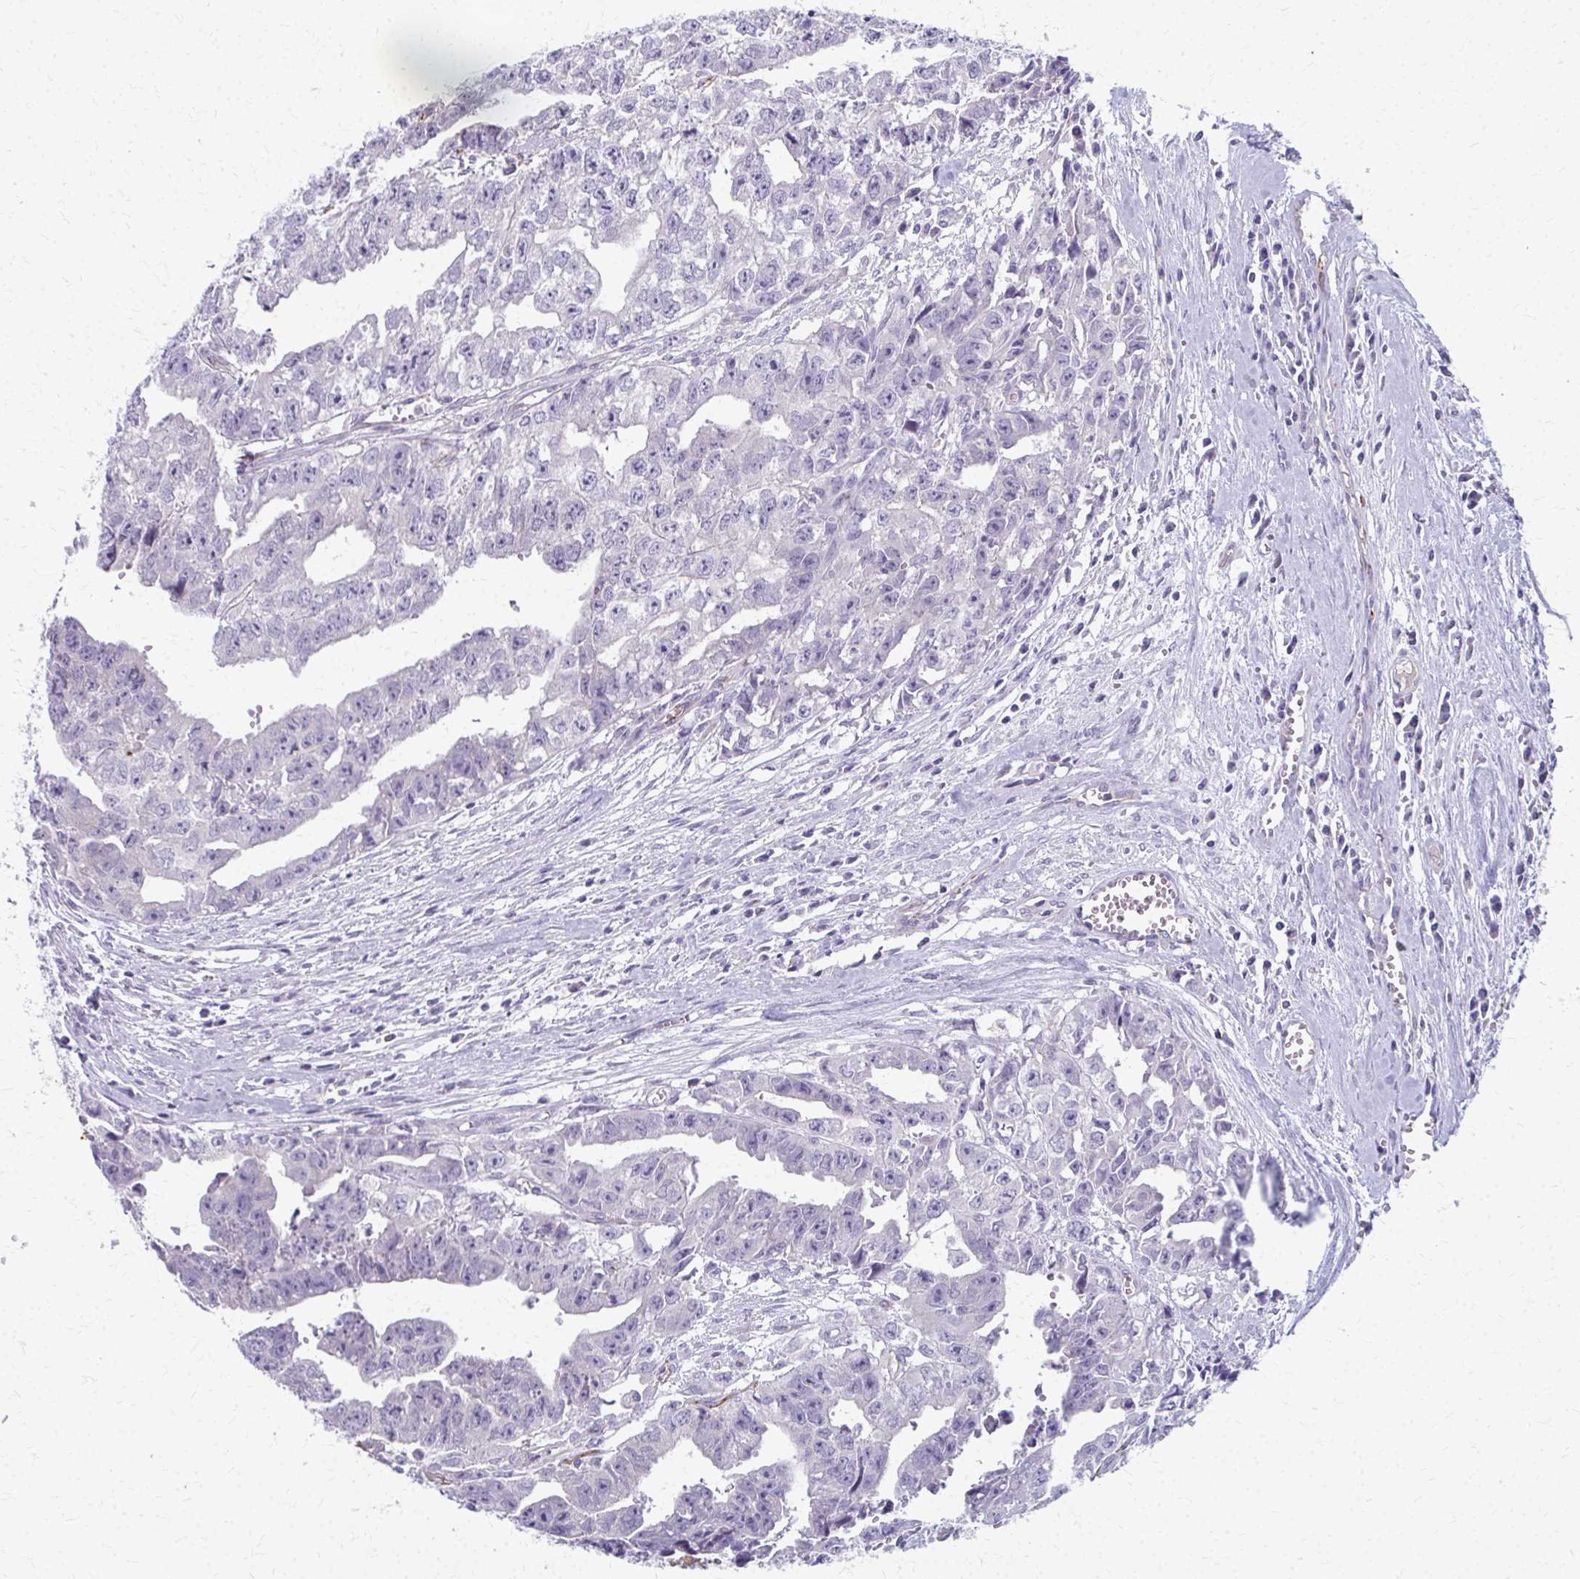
{"staining": {"intensity": "negative", "quantity": "none", "location": "none"}, "tissue": "testis cancer", "cell_type": "Tumor cells", "image_type": "cancer", "snomed": [{"axis": "morphology", "description": "Carcinoma, Embryonal, NOS"}, {"axis": "morphology", "description": "Teratoma, malignant, NOS"}, {"axis": "topography", "description": "Testis"}], "caption": "A high-resolution micrograph shows IHC staining of teratoma (malignant) (testis), which shows no significant positivity in tumor cells.", "gene": "ADIPOQ", "patient": {"sex": "male", "age": 24}}